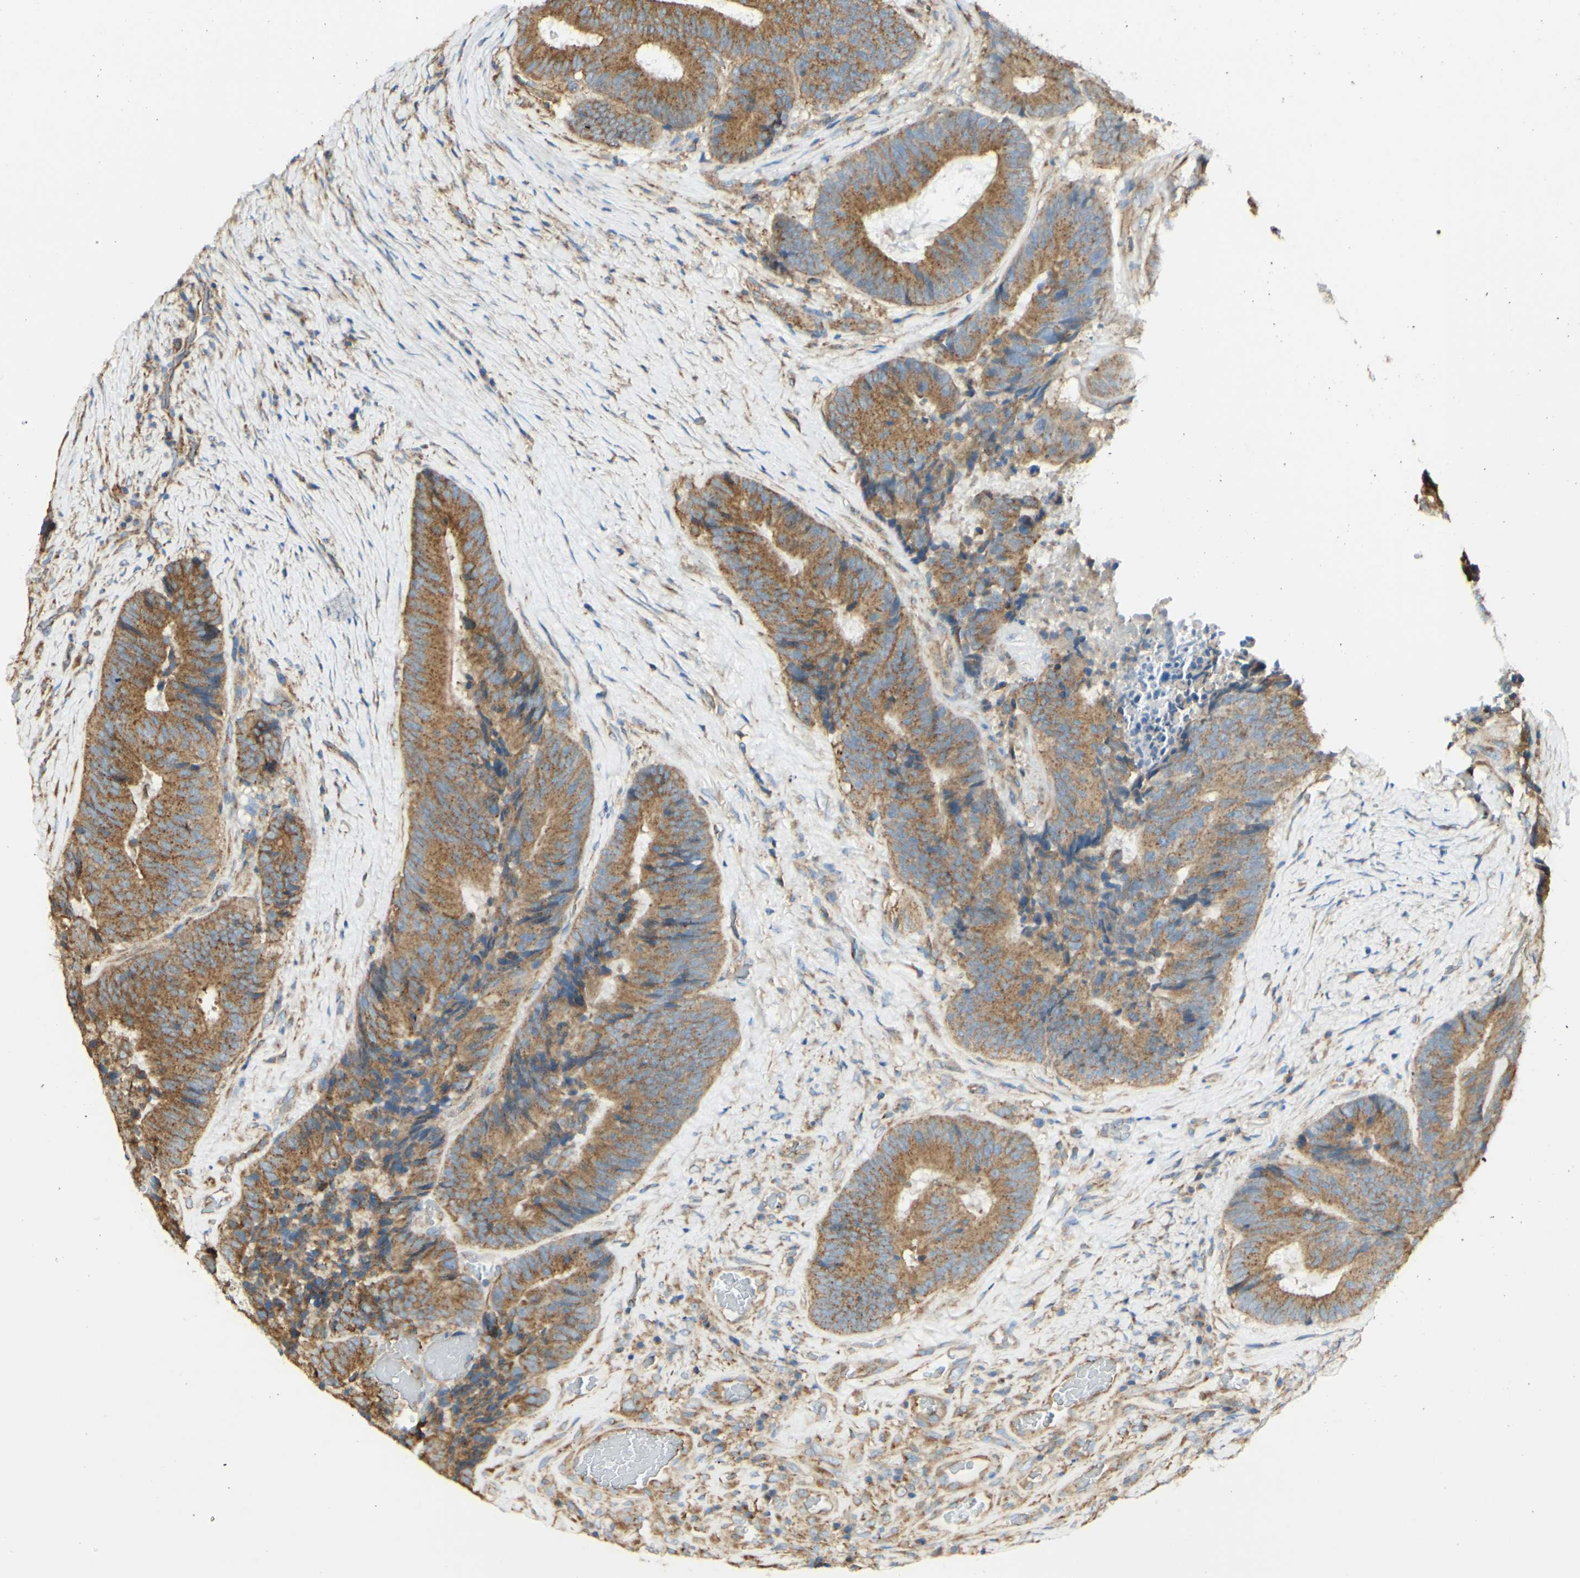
{"staining": {"intensity": "moderate", "quantity": ">75%", "location": "cytoplasmic/membranous"}, "tissue": "colorectal cancer", "cell_type": "Tumor cells", "image_type": "cancer", "snomed": [{"axis": "morphology", "description": "Adenocarcinoma, NOS"}, {"axis": "topography", "description": "Rectum"}], "caption": "Adenocarcinoma (colorectal) stained with immunohistochemistry (IHC) exhibits moderate cytoplasmic/membranous positivity in approximately >75% of tumor cells.", "gene": "CLTC", "patient": {"sex": "male", "age": 72}}